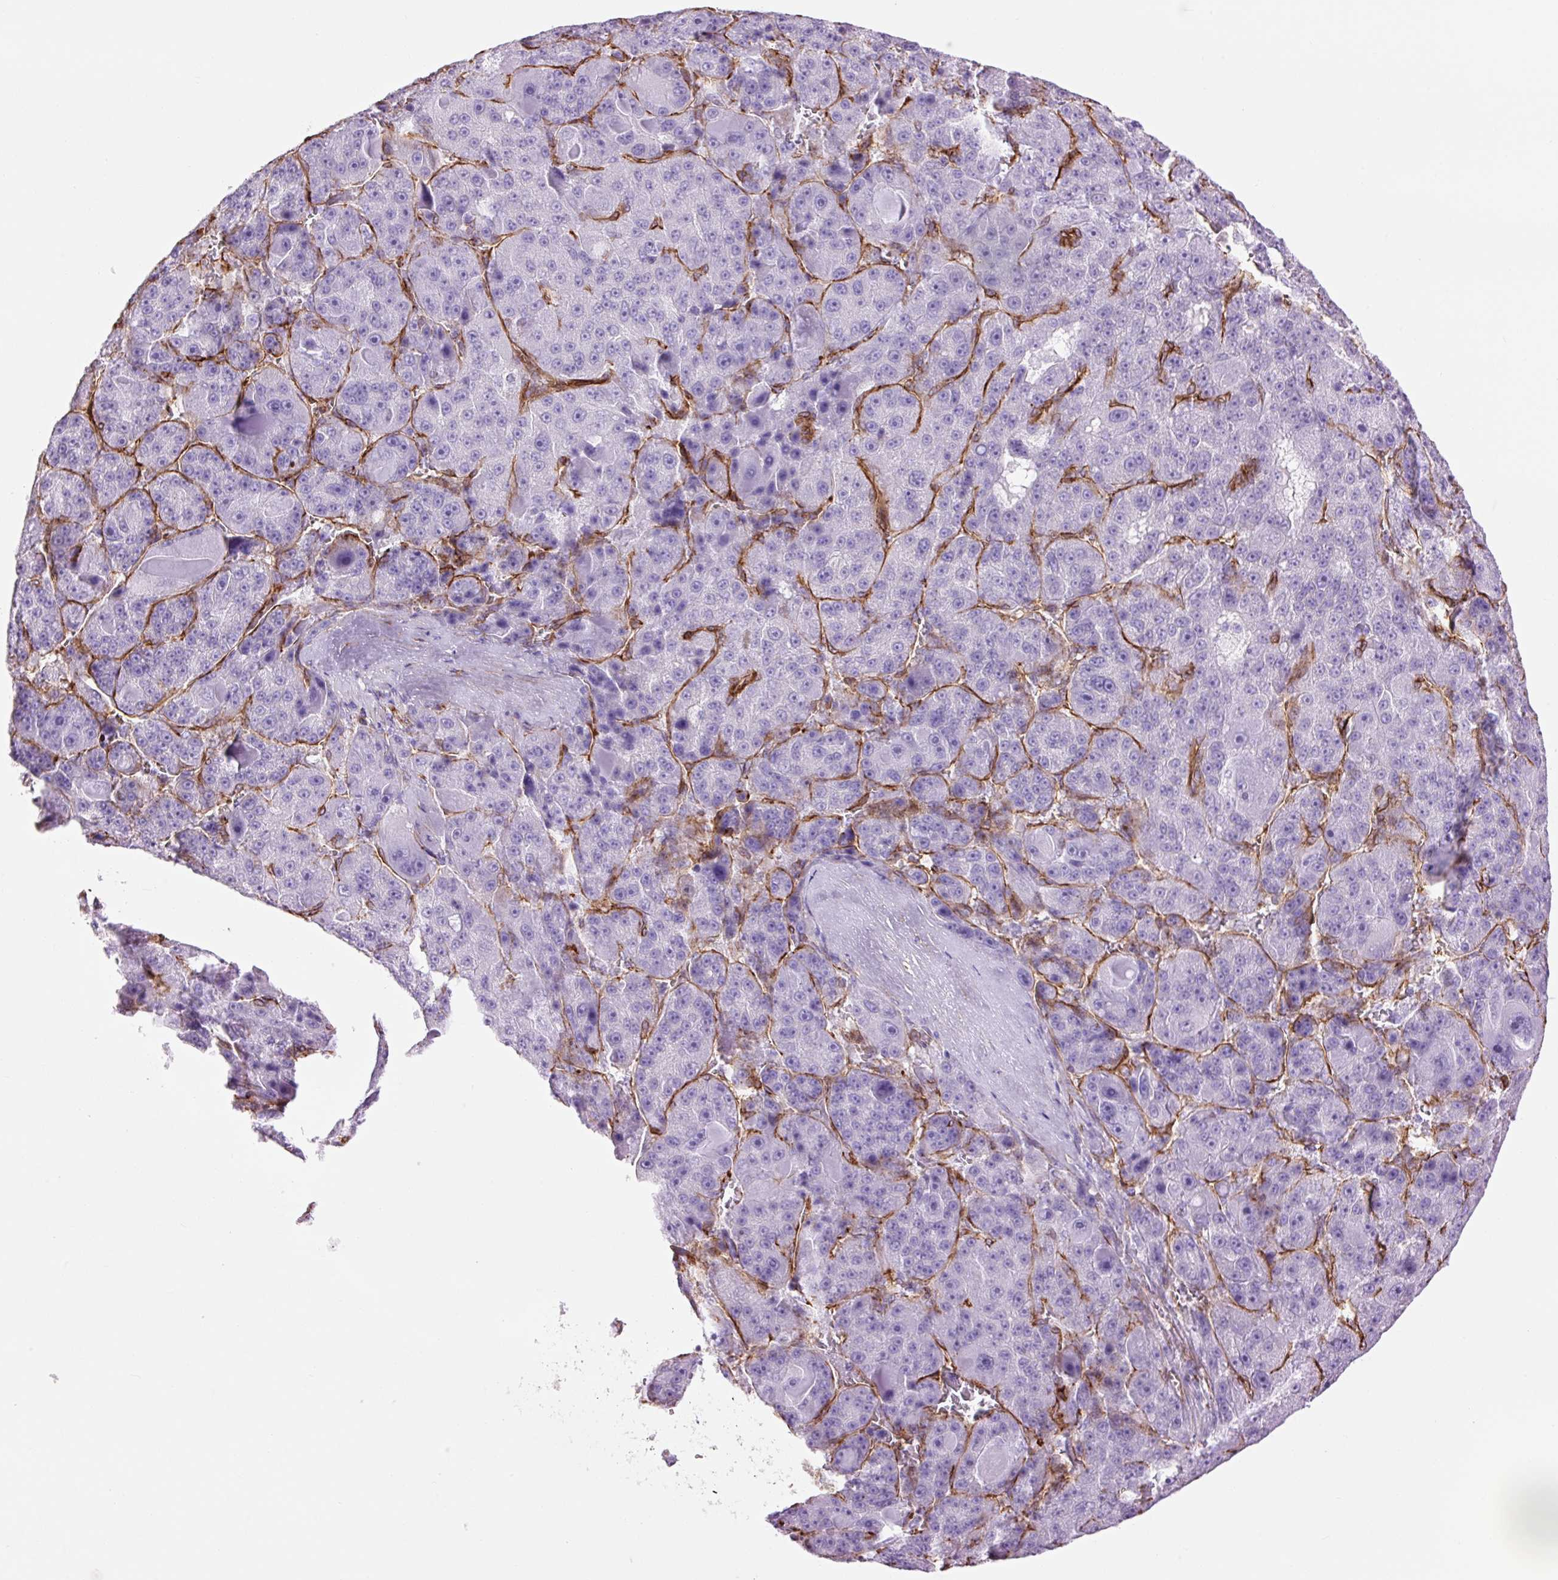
{"staining": {"intensity": "negative", "quantity": "none", "location": "none"}, "tissue": "liver cancer", "cell_type": "Tumor cells", "image_type": "cancer", "snomed": [{"axis": "morphology", "description": "Carcinoma, Hepatocellular, NOS"}, {"axis": "topography", "description": "Liver"}], "caption": "A photomicrograph of human liver cancer is negative for staining in tumor cells. (Stains: DAB (3,3'-diaminobenzidine) IHC with hematoxylin counter stain, Microscopy: brightfield microscopy at high magnification).", "gene": "CAV1", "patient": {"sex": "male", "age": 76}}